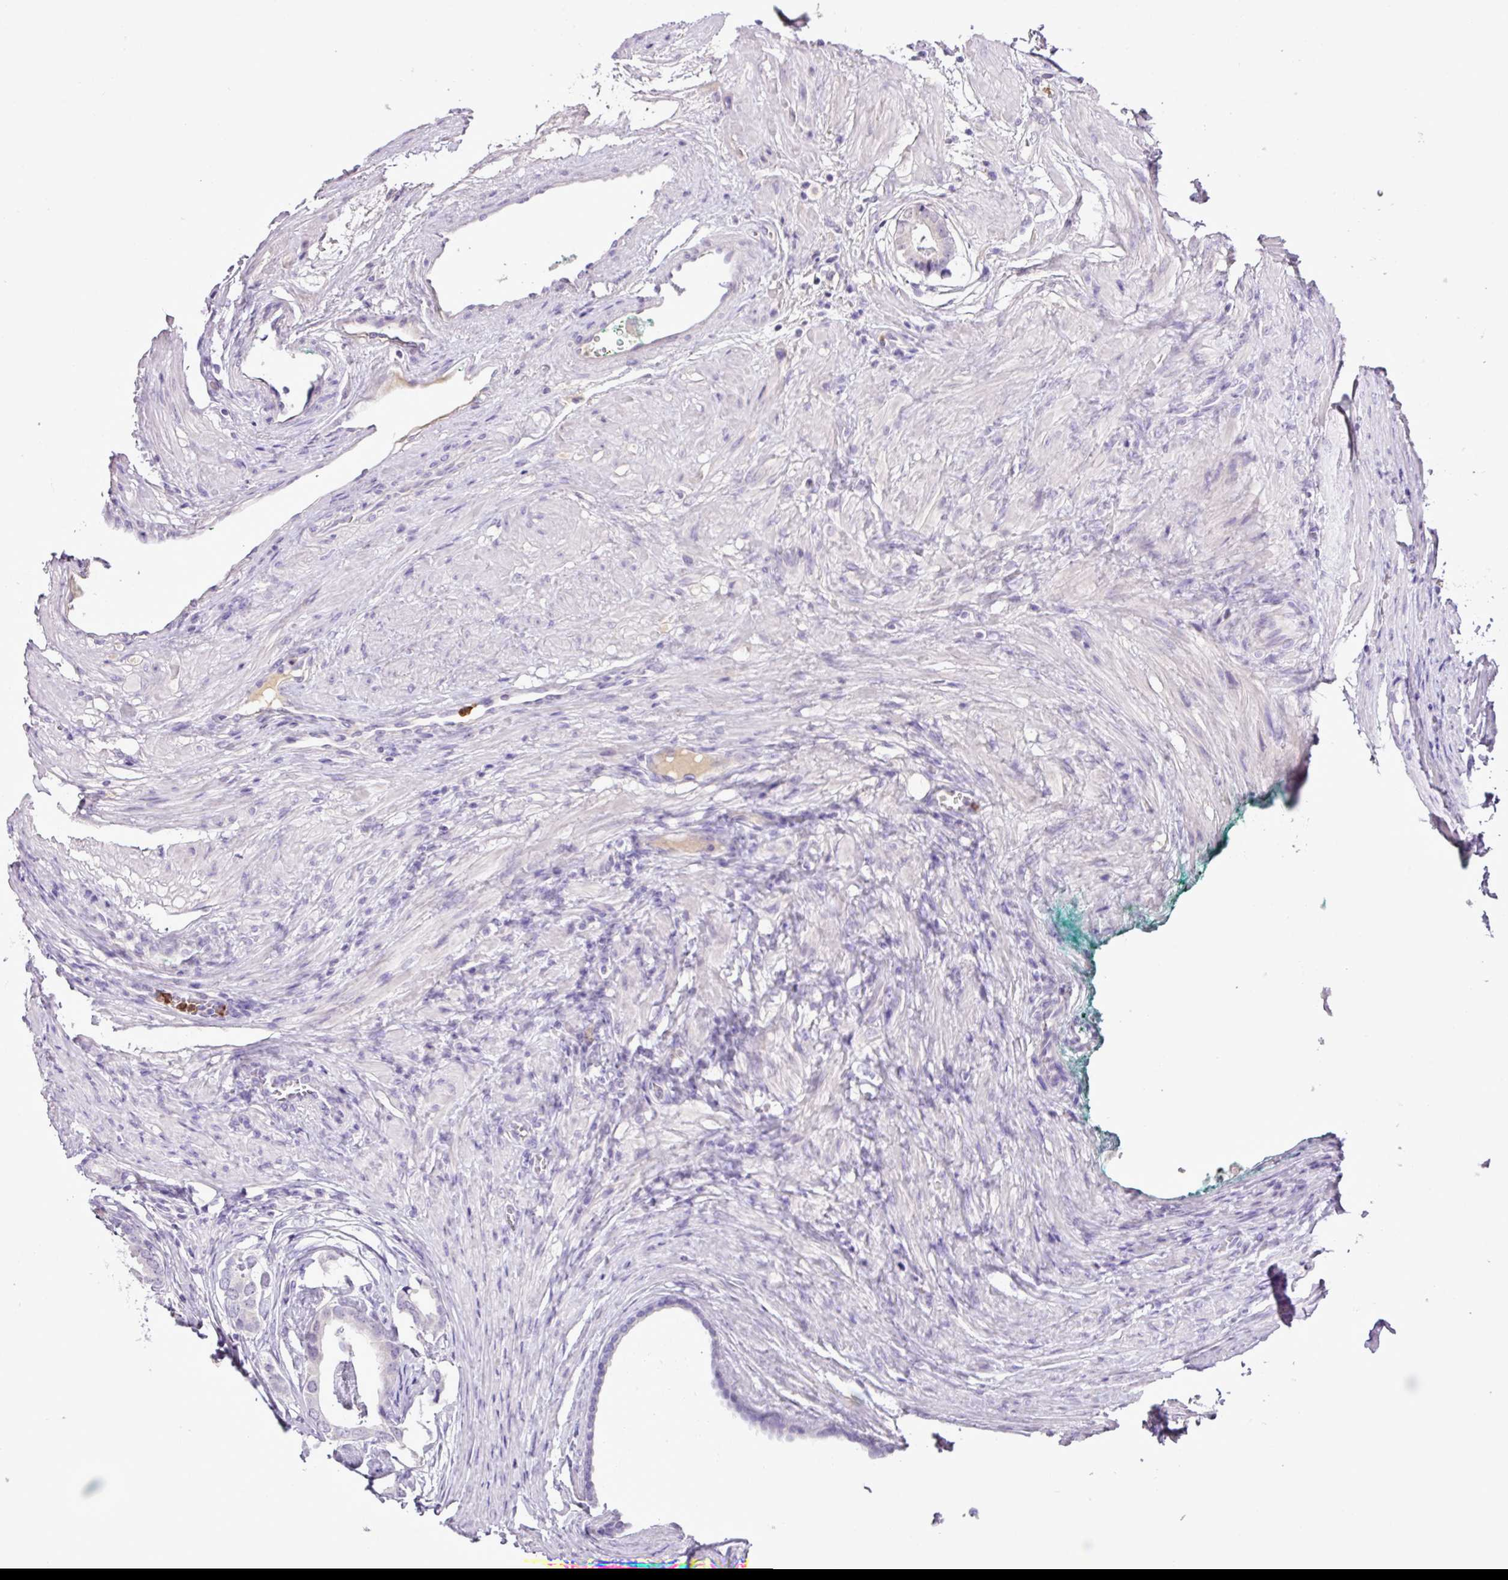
{"staining": {"intensity": "negative", "quantity": "none", "location": "none"}, "tissue": "prostate cancer", "cell_type": "Tumor cells", "image_type": "cancer", "snomed": [{"axis": "morphology", "description": "Adenocarcinoma, Low grade"}, {"axis": "topography", "description": "Prostate"}], "caption": "Tumor cells show no significant protein positivity in prostate cancer.", "gene": "HTR3E", "patient": {"sex": "male", "age": 71}}